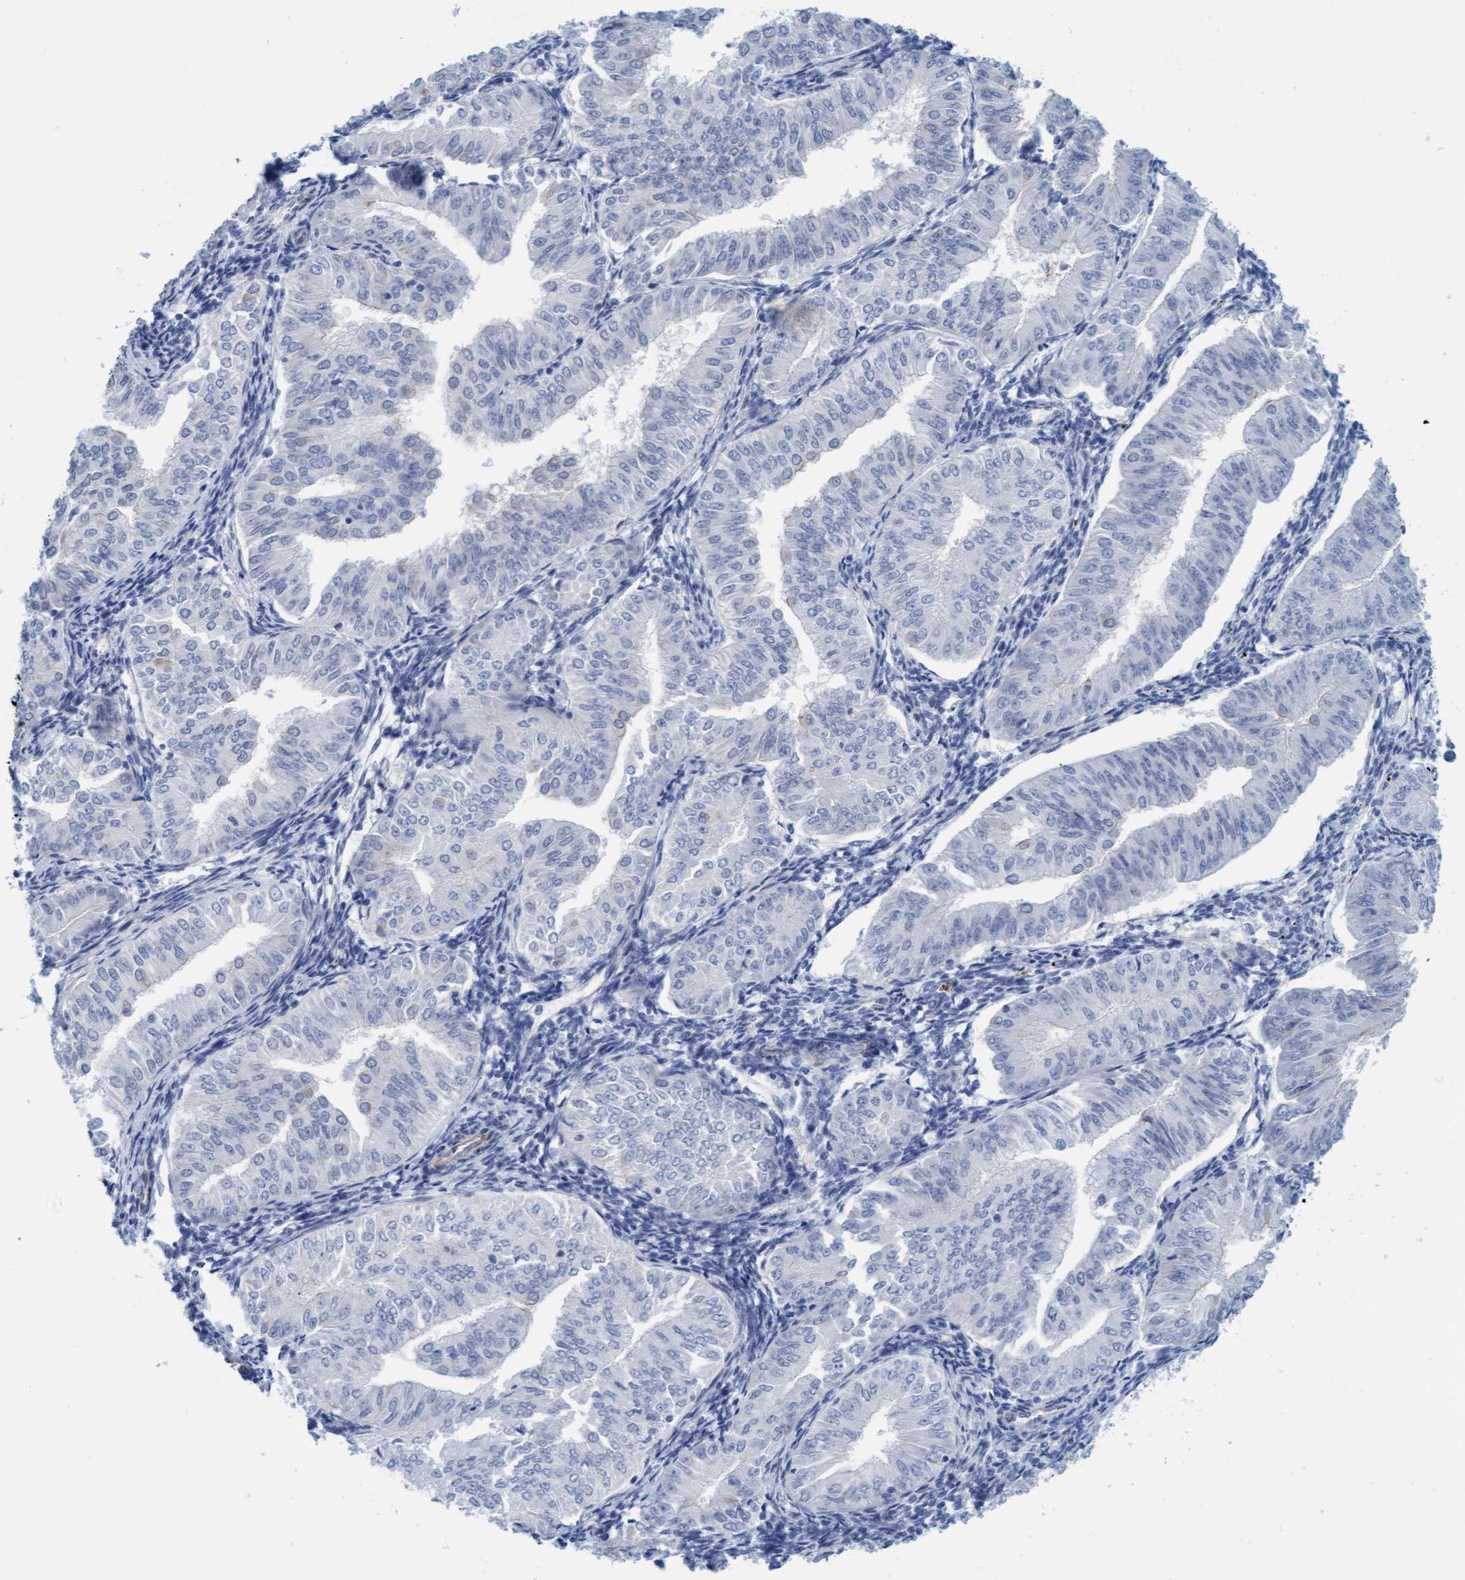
{"staining": {"intensity": "negative", "quantity": "none", "location": "none"}, "tissue": "endometrial cancer", "cell_type": "Tumor cells", "image_type": "cancer", "snomed": [{"axis": "morphology", "description": "Normal tissue, NOS"}, {"axis": "morphology", "description": "Adenocarcinoma, NOS"}, {"axis": "topography", "description": "Endometrium"}], "caption": "This image is of adenocarcinoma (endometrial) stained with IHC to label a protein in brown with the nuclei are counter-stained blue. There is no expression in tumor cells.", "gene": "MTFR1", "patient": {"sex": "female", "age": 53}}